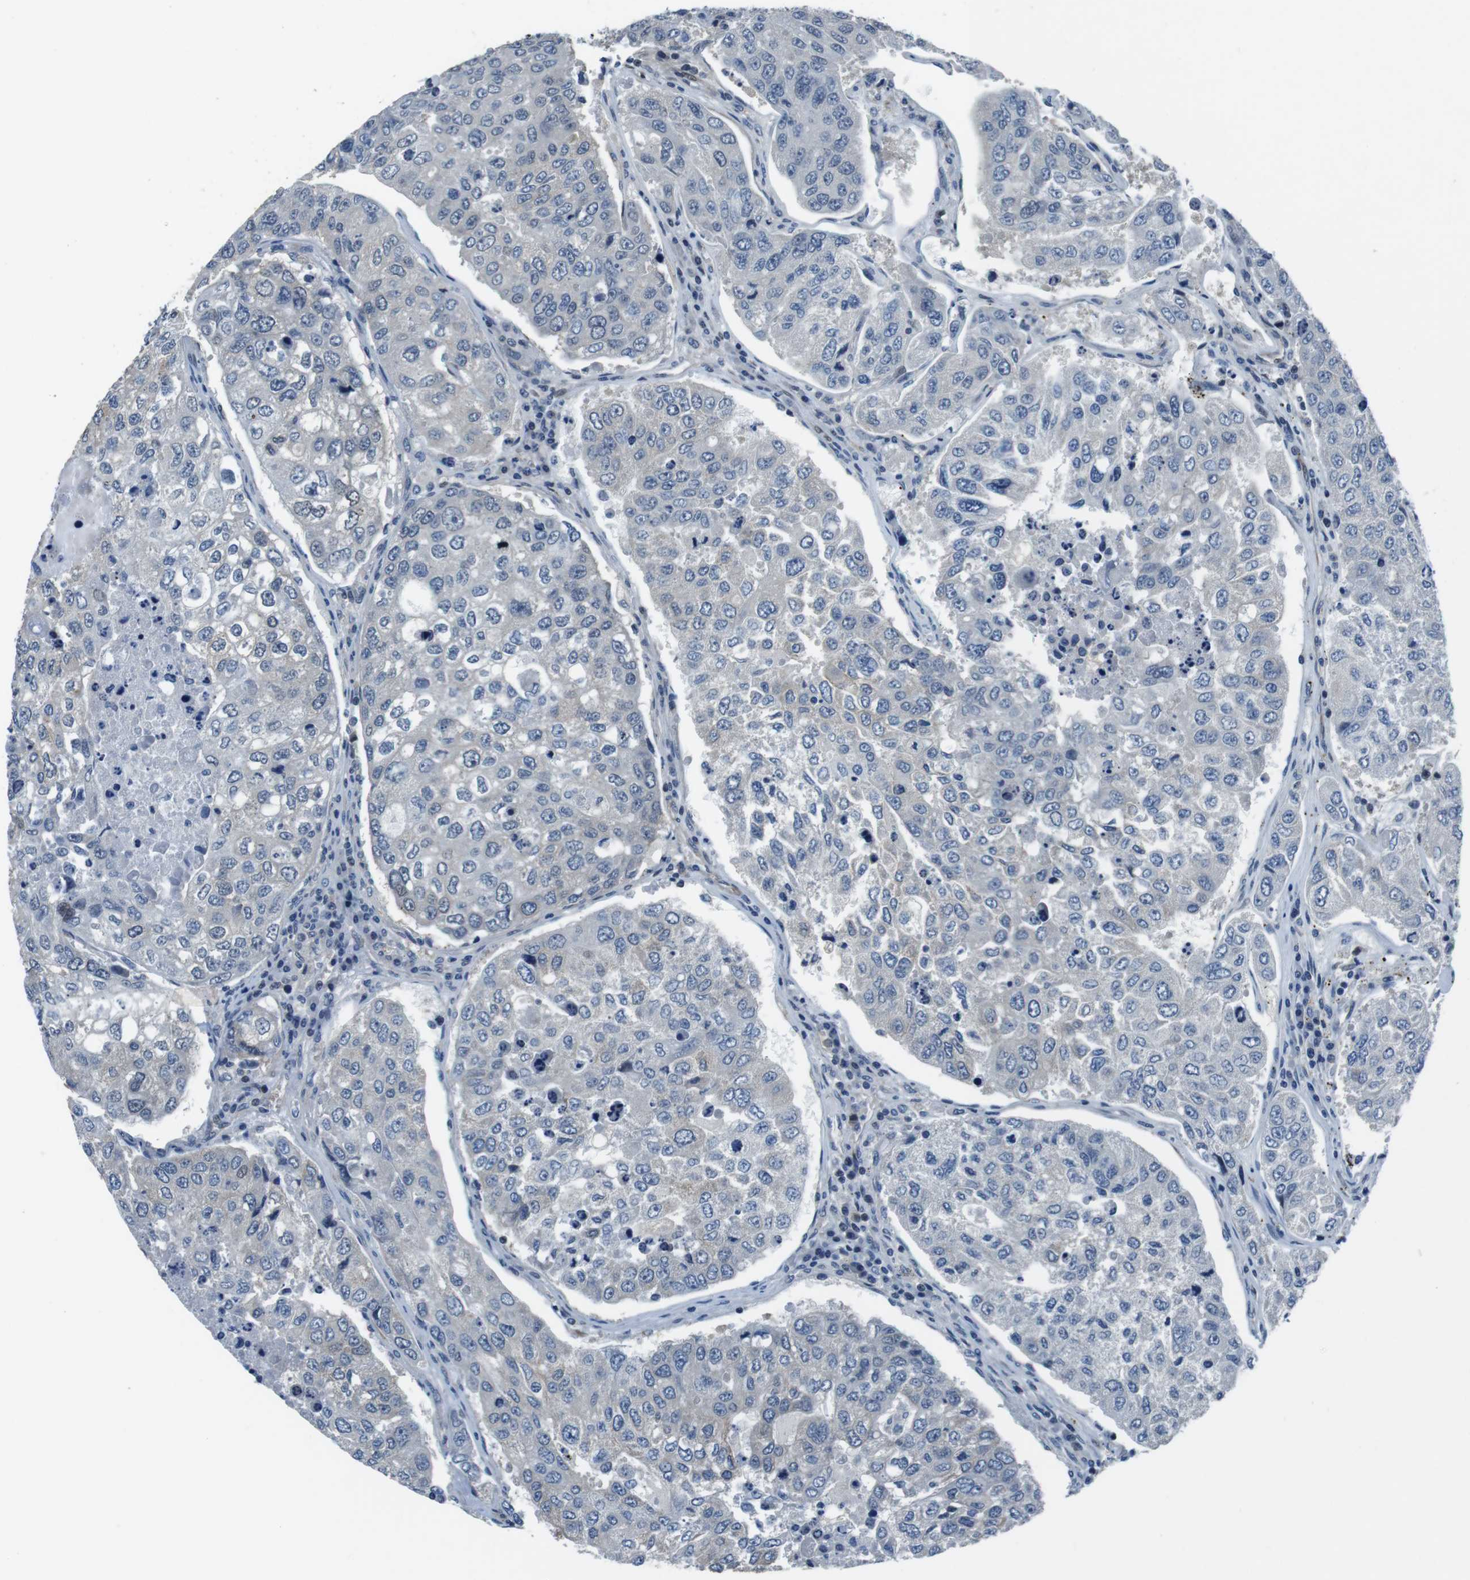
{"staining": {"intensity": "negative", "quantity": "none", "location": "none"}, "tissue": "urothelial cancer", "cell_type": "Tumor cells", "image_type": "cancer", "snomed": [{"axis": "morphology", "description": "Urothelial carcinoma, High grade"}, {"axis": "topography", "description": "Lymph node"}, {"axis": "topography", "description": "Urinary bladder"}], "caption": "The image displays no significant expression in tumor cells of urothelial cancer. (DAB (3,3'-diaminobenzidine) immunohistochemistry with hematoxylin counter stain).", "gene": "LRRC49", "patient": {"sex": "male", "age": 51}}